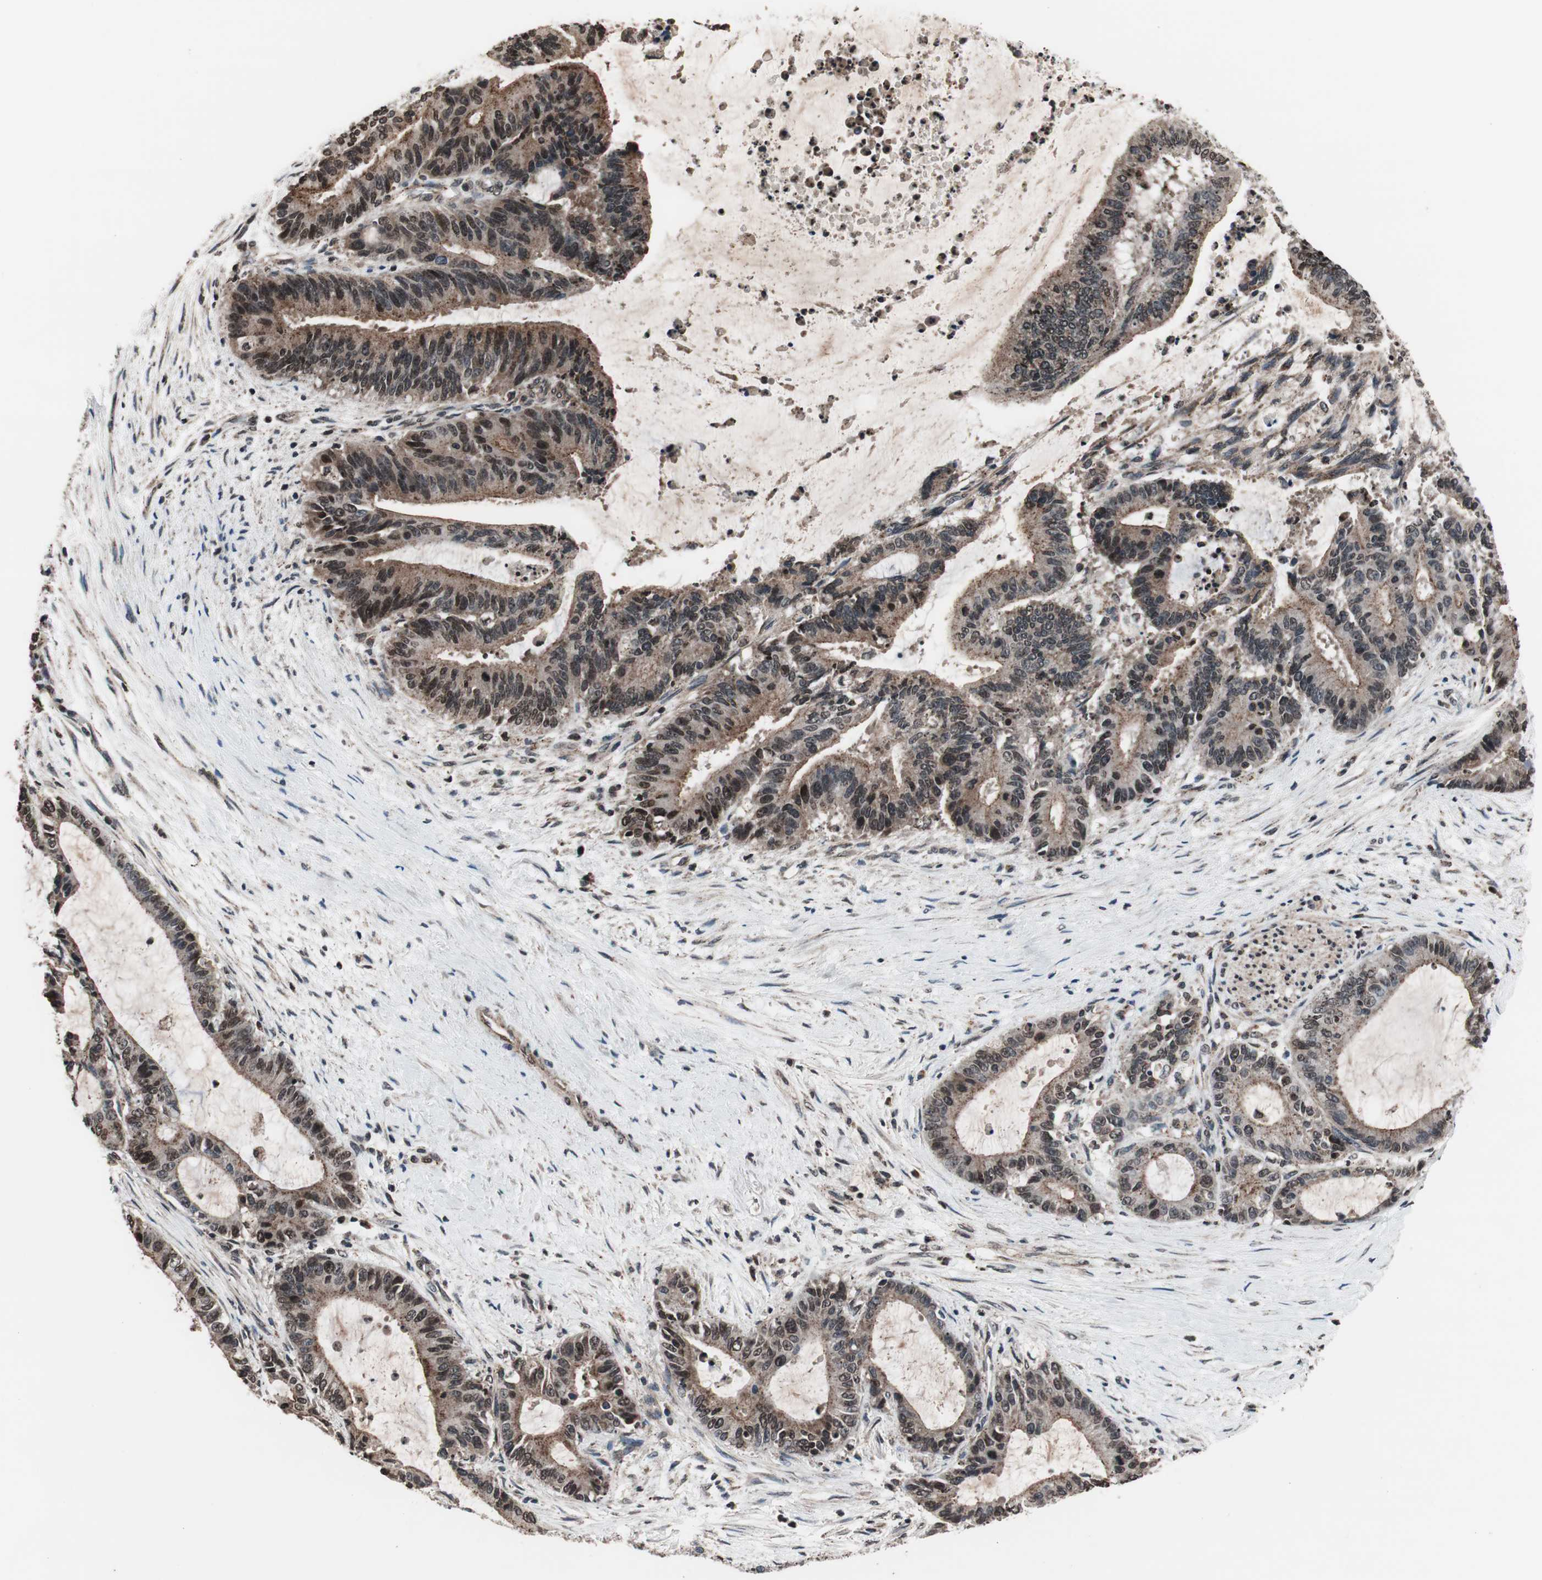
{"staining": {"intensity": "moderate", "quantity": ">75%", "location": "cytoplasmic/membranous"}, "tissue": "liver cancer", "cell_type": "Tumor cells", "image_type": "cancer", "snomed": [{"axis": "morphology", "description": "Cholangiocarcinoma"}, {"axis": "topography", "description": "Liver"}], "caption": "There is medium levels of moderate cytoplasmic/membranous expression in tumor cells of liver cancer (cholangiocarcinoma), as demonstrated by immunohistochemical staining (brown color).", "gene": "RFC1", "patient": {"sex": "female", "age": 73}}